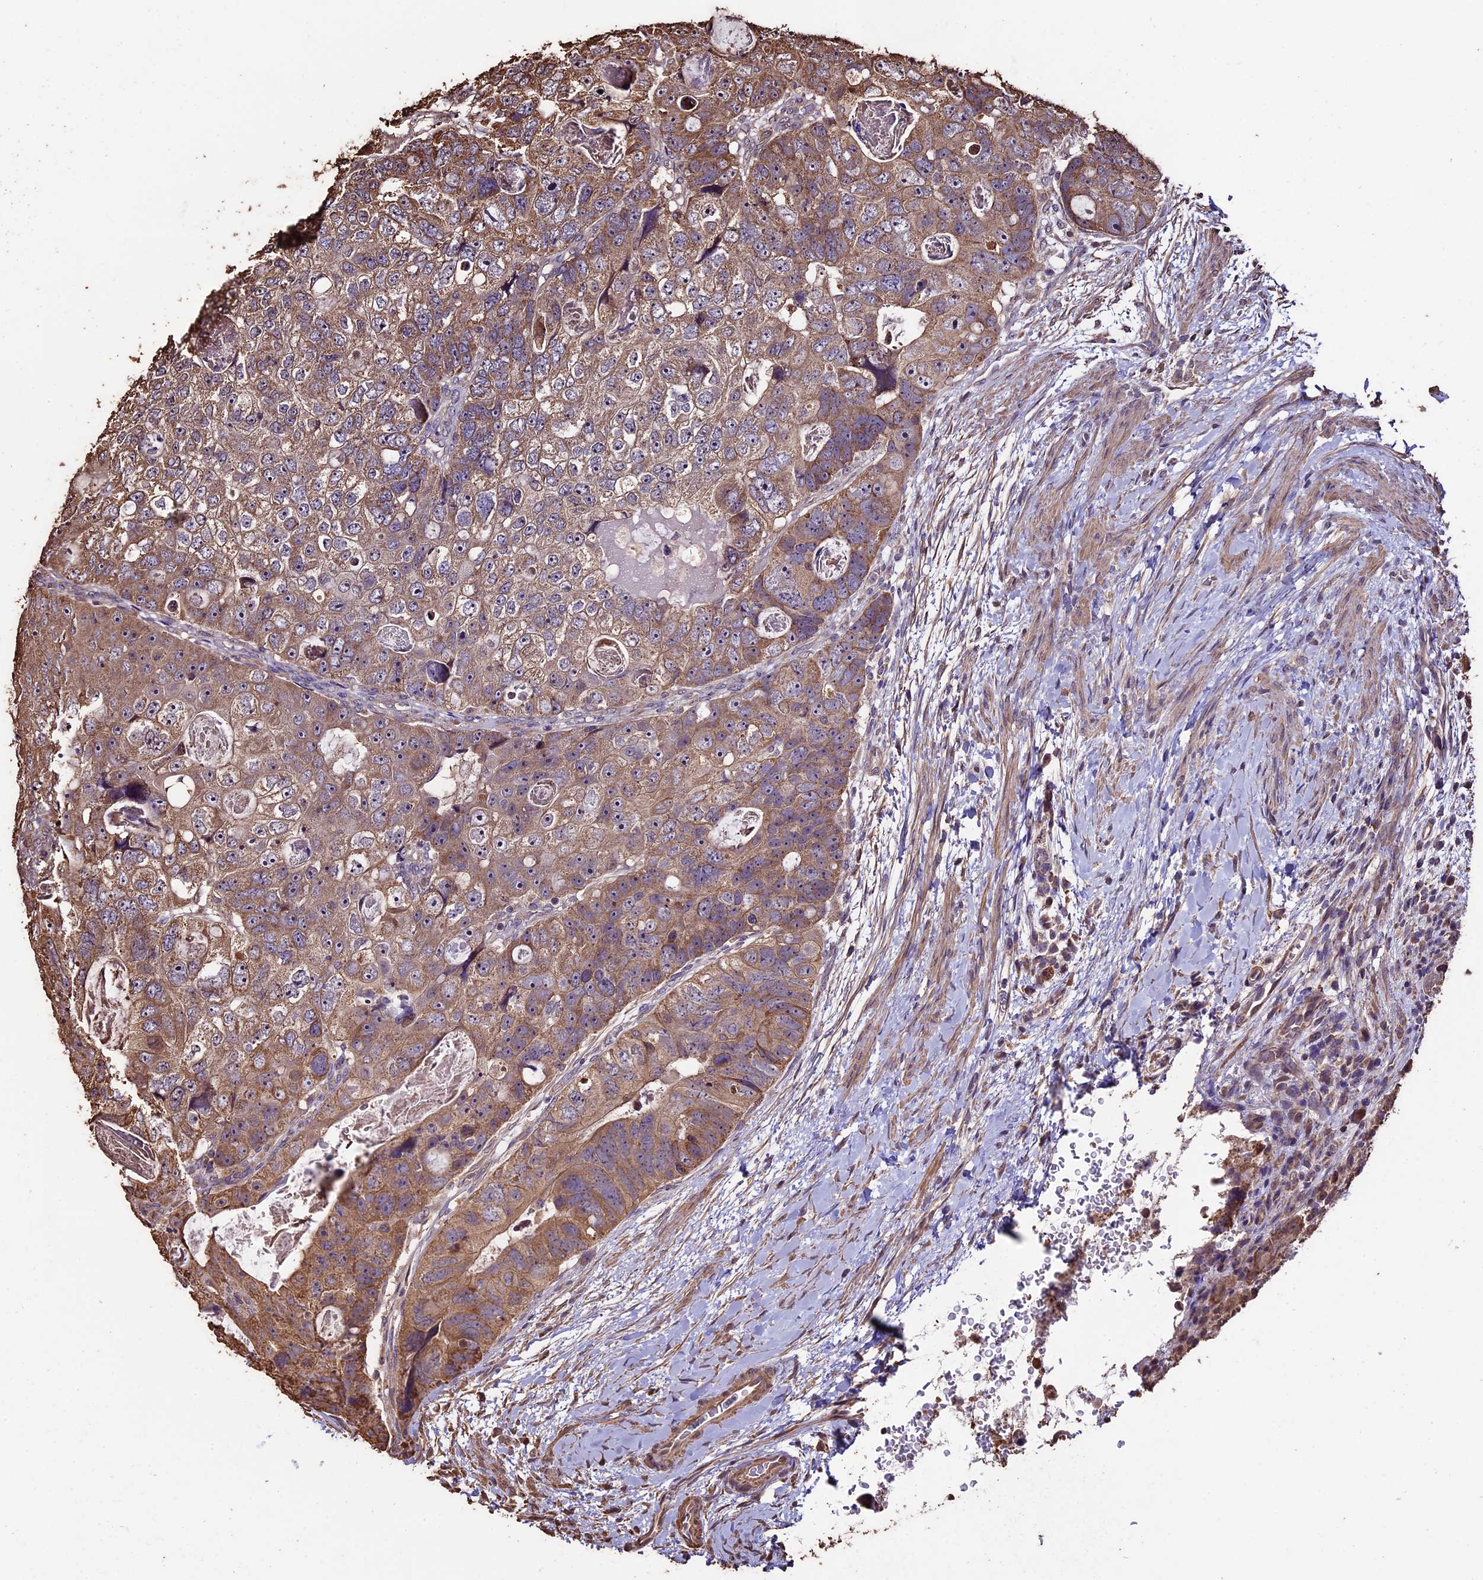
{"staining": {"intensity": "moderate", "quantity": ">75%", "location": "cytoplasmic/membranous"}, "tissue": "colorectal cancer", "cell_type": "Tumor cells", "image_type": "cancer", "snomed": [{"axis": "morphology", "description": "Adenocarcinoma, NOS"}, {"axis": "topography", "description": "Rectum"}], "caption": "DAB (3,3'-diaminobenzidine) immunohistochemical staining of human colorectal cancer reveals moderate cytoplasmic/membranous protein staining in approximately >75% of tumor cells. (Stains: DAB (3,3'-diaminobenzidine) in brown, nuclei in blue, Microscopy: brightfield microscopy at high magnification).", "gene": "PGPEP1L", "patient": {"sex": "male", "age": 59}}